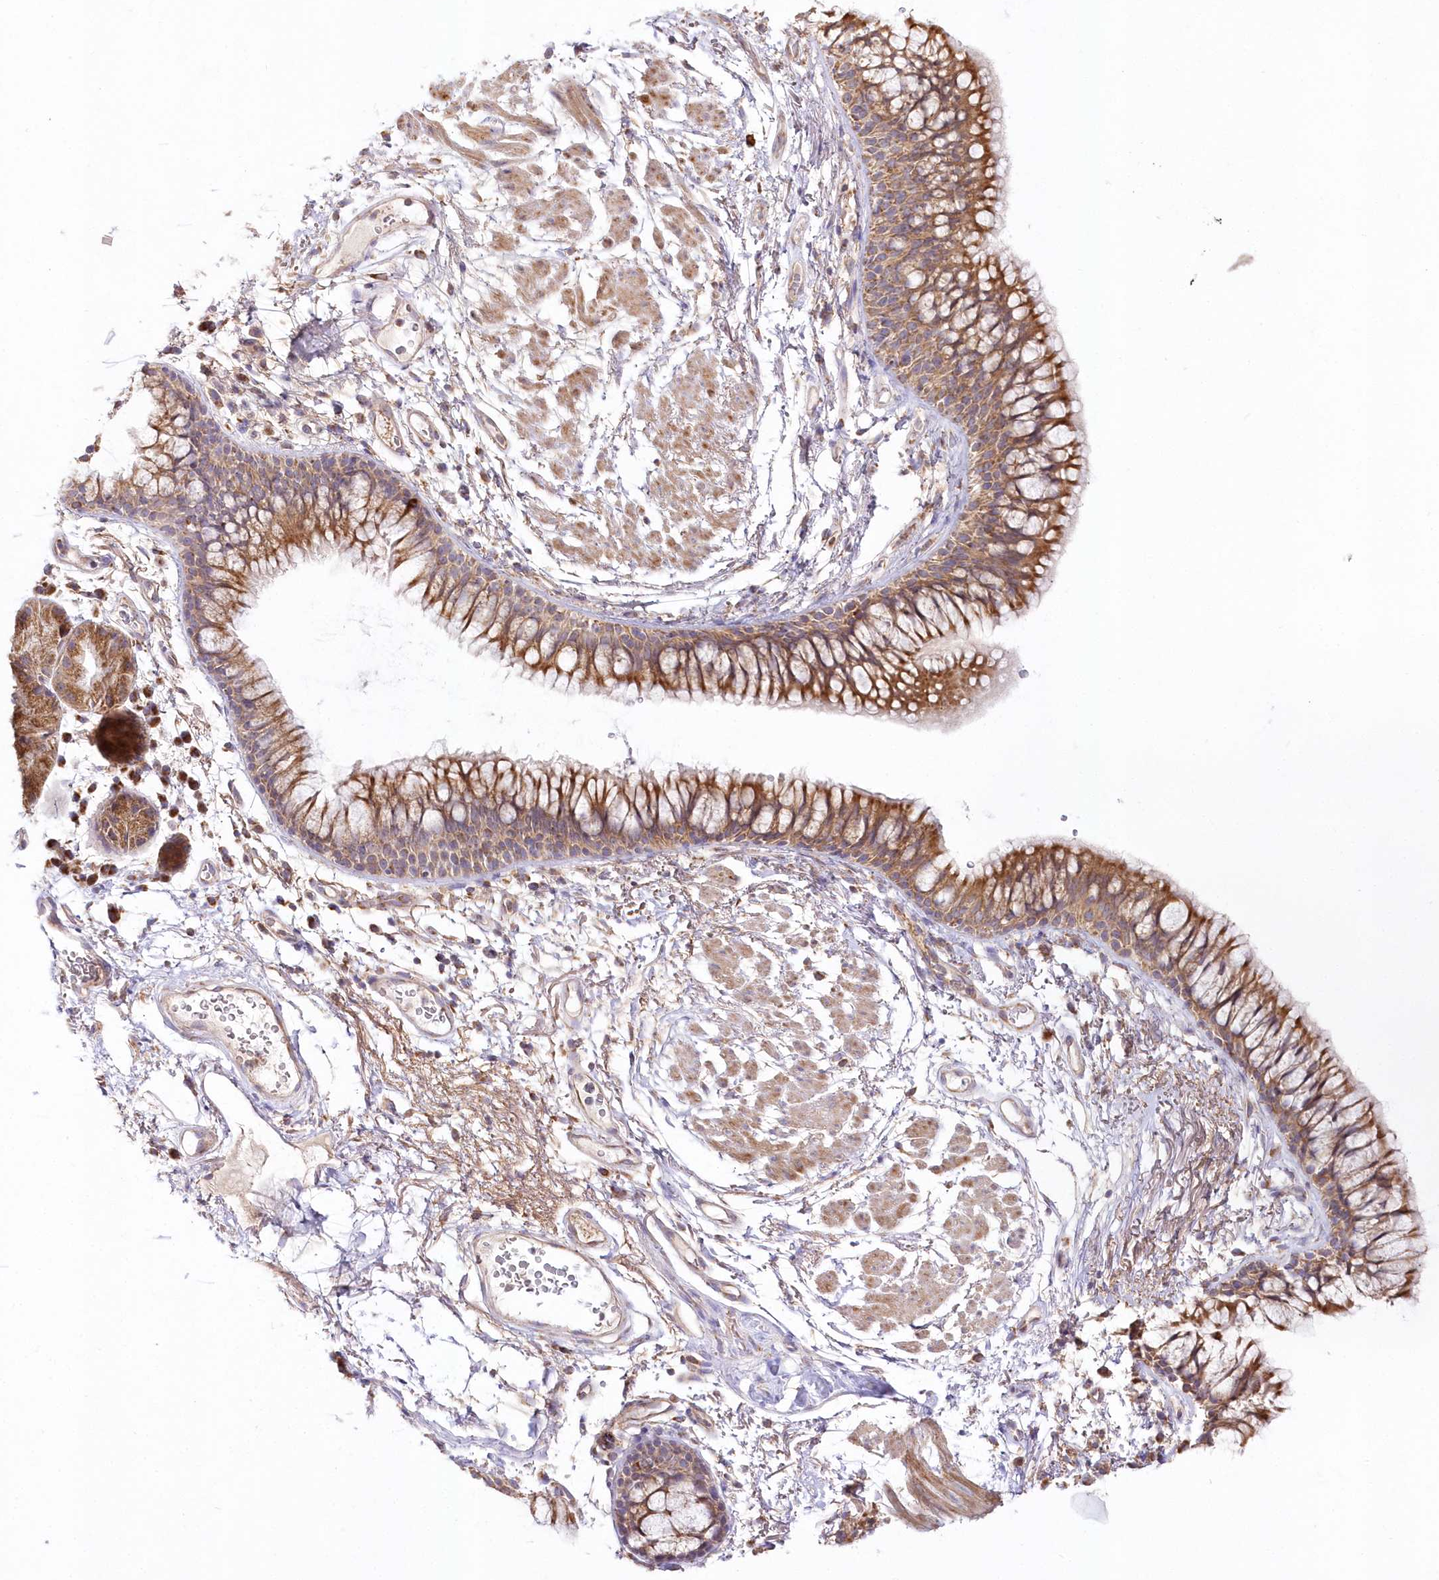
{"staining": {"intensity": "strong", "quantity": ">75%", "location": "cytoplasmic/membranous"}, "tissue": "bronchus", "cell_type": "Respiratory epithelial cells", "image_type": "normal", "snomed": [{"axis": "morphology", "description": "Normal tissue, NOS"}, {"axis": "topography", "description": "Cartilage tissue"}, {"axis": "topography", "description": "Bronchus"}], "caption": "Immunohistochemistry photomicrograph of normal bronchus stained for a protein (brown), which shows high levels of strong cytoplasmic/membranous positivity in about >75% of respiratory epithelial cells.", "gene": "DNA2", "patient": {"sex": "female", "age": 73}}